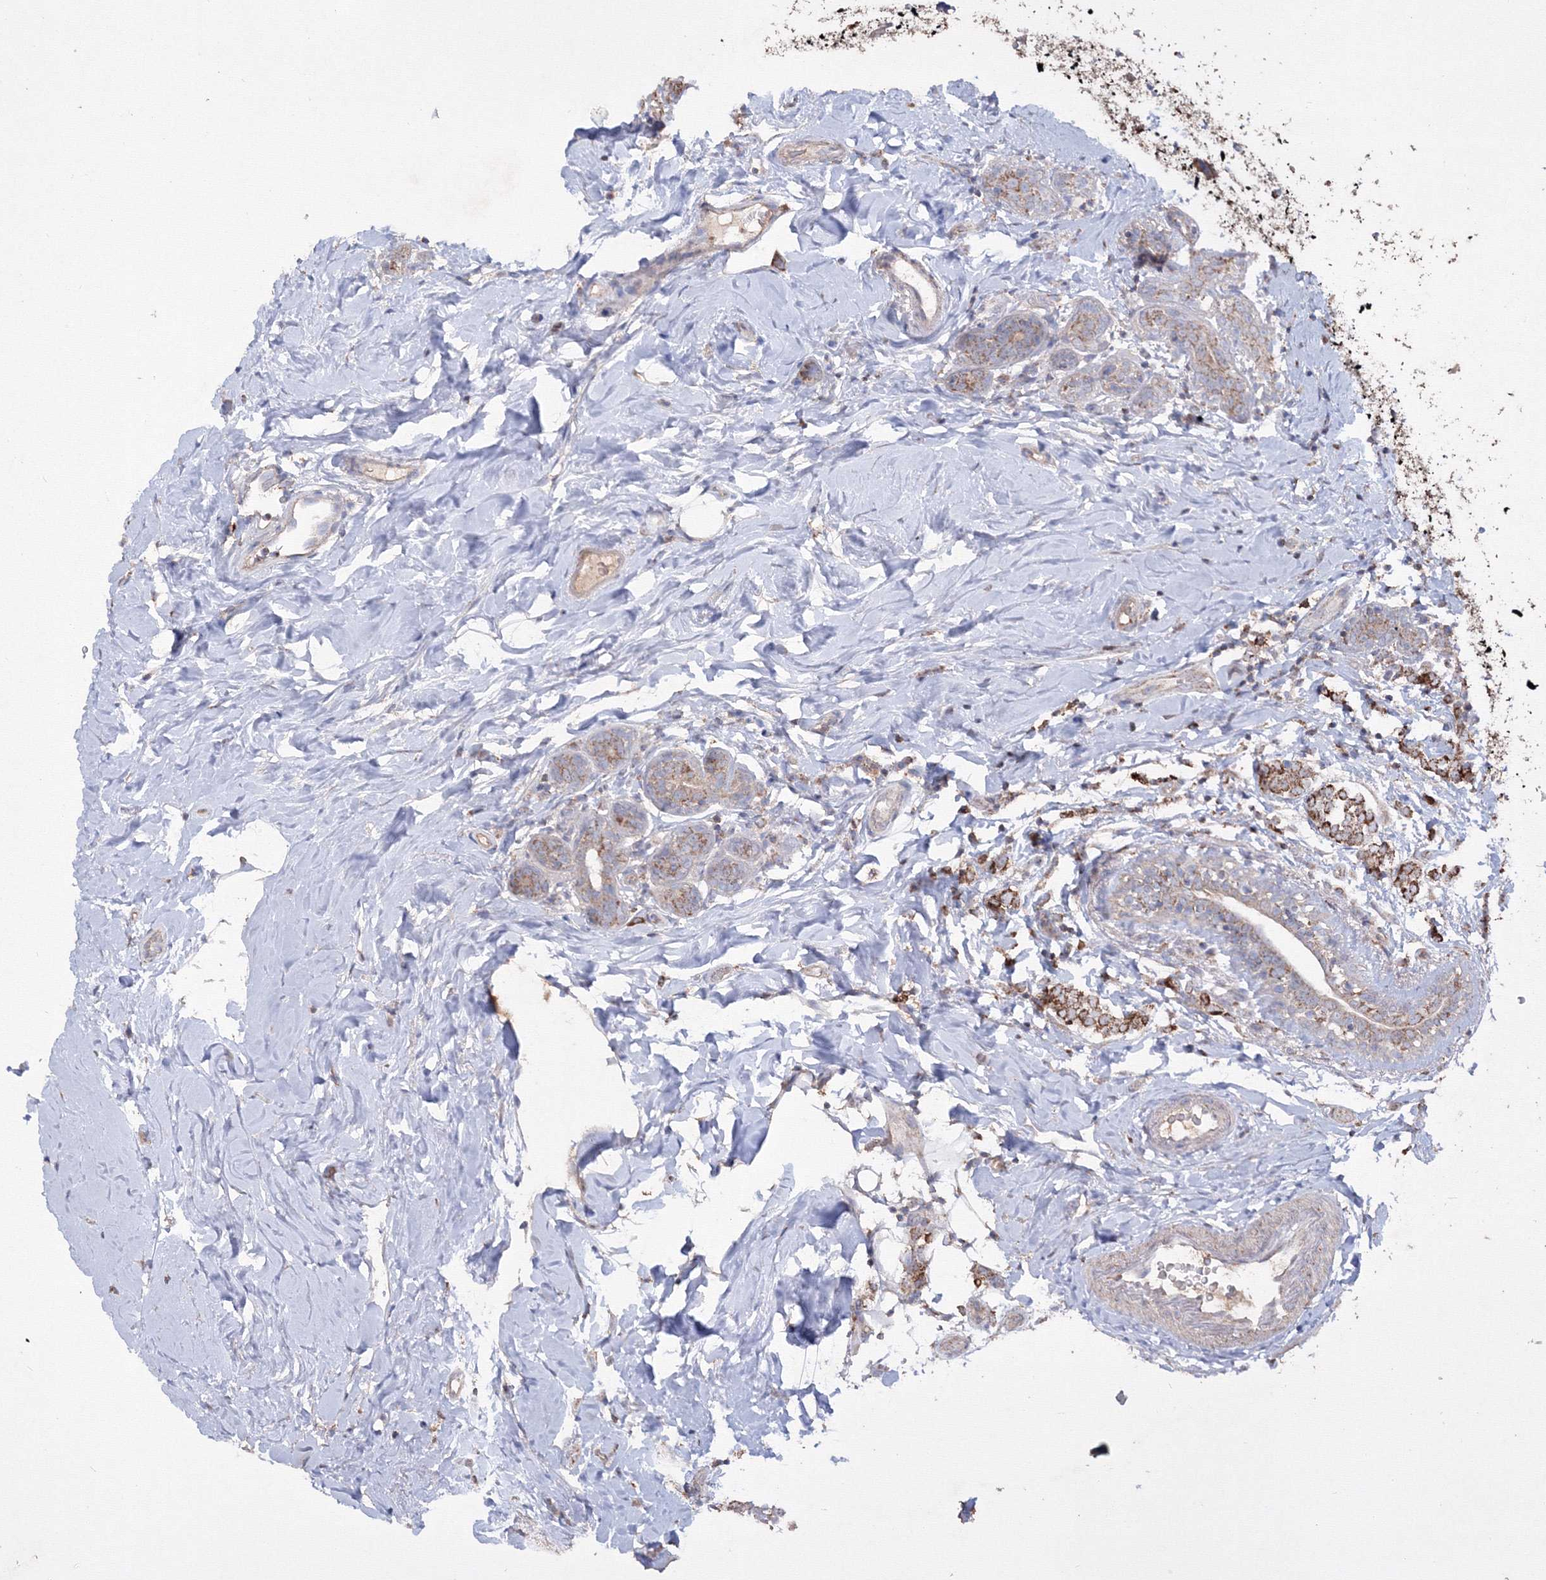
{"staining": {"intensity": "moderate", "quantity": ">75%", "location": "cytoplasmic/membranous"}, "tissue": "breast cancer", "cell_type": "Tumor cells", "image_type": "cancer", "snomed": [{"axis": "morphology", "description": "Normal tissue, NOS"}, {"axis": "morphology", "description": "Lobular carcinoma"}, {"axis": "topography", "description": "Breast"}], "caption": "Protein expression analysis of breast cancer (lobular carcinoma) displays moderate cytoplasmic/membranous expression in about >75% of tumor cells. (brown staining indicates protein expression, while blue staining denotes nuclei).", "gene": "GRSF1", "patient": {"sex": "female", "age": 47}}